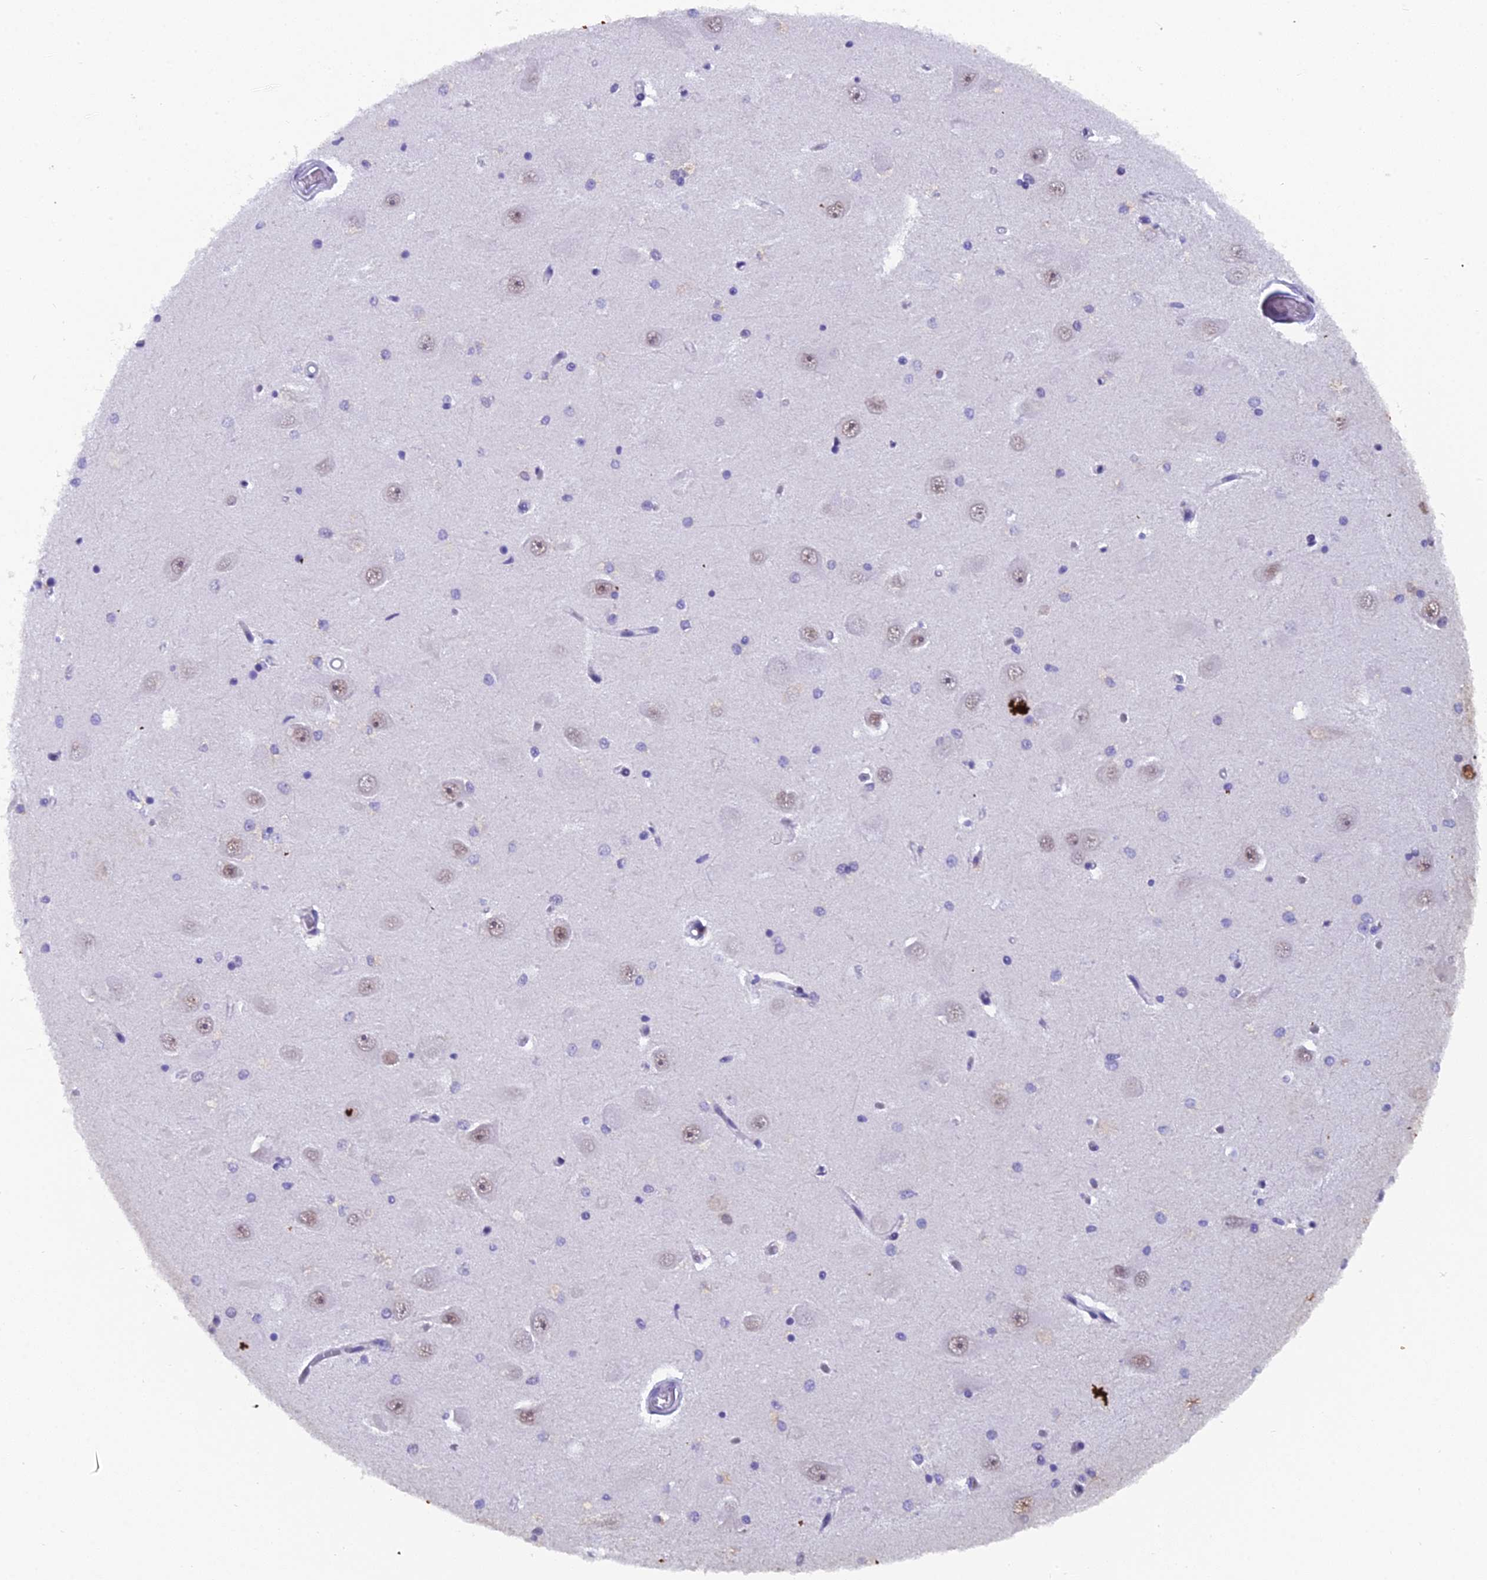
{"staining": {"intensity": "negative", "quantity": "none", "location": "none"}, "tissue": "hippocampus", "cell_type": "Glial cells", "image_type": "normal", "snomed": [{"axis": "morphology", "description": "Normal tissue, NOS"}, {"axis": "topography", "description": "Hippocampus"}], "caption": "Immunohistochemistry (IHC) of unremarkable hippocampus exhibits no expression in glial cells.", "gene": "XKR9", "patient": {"sex": "male", "age": 45}}